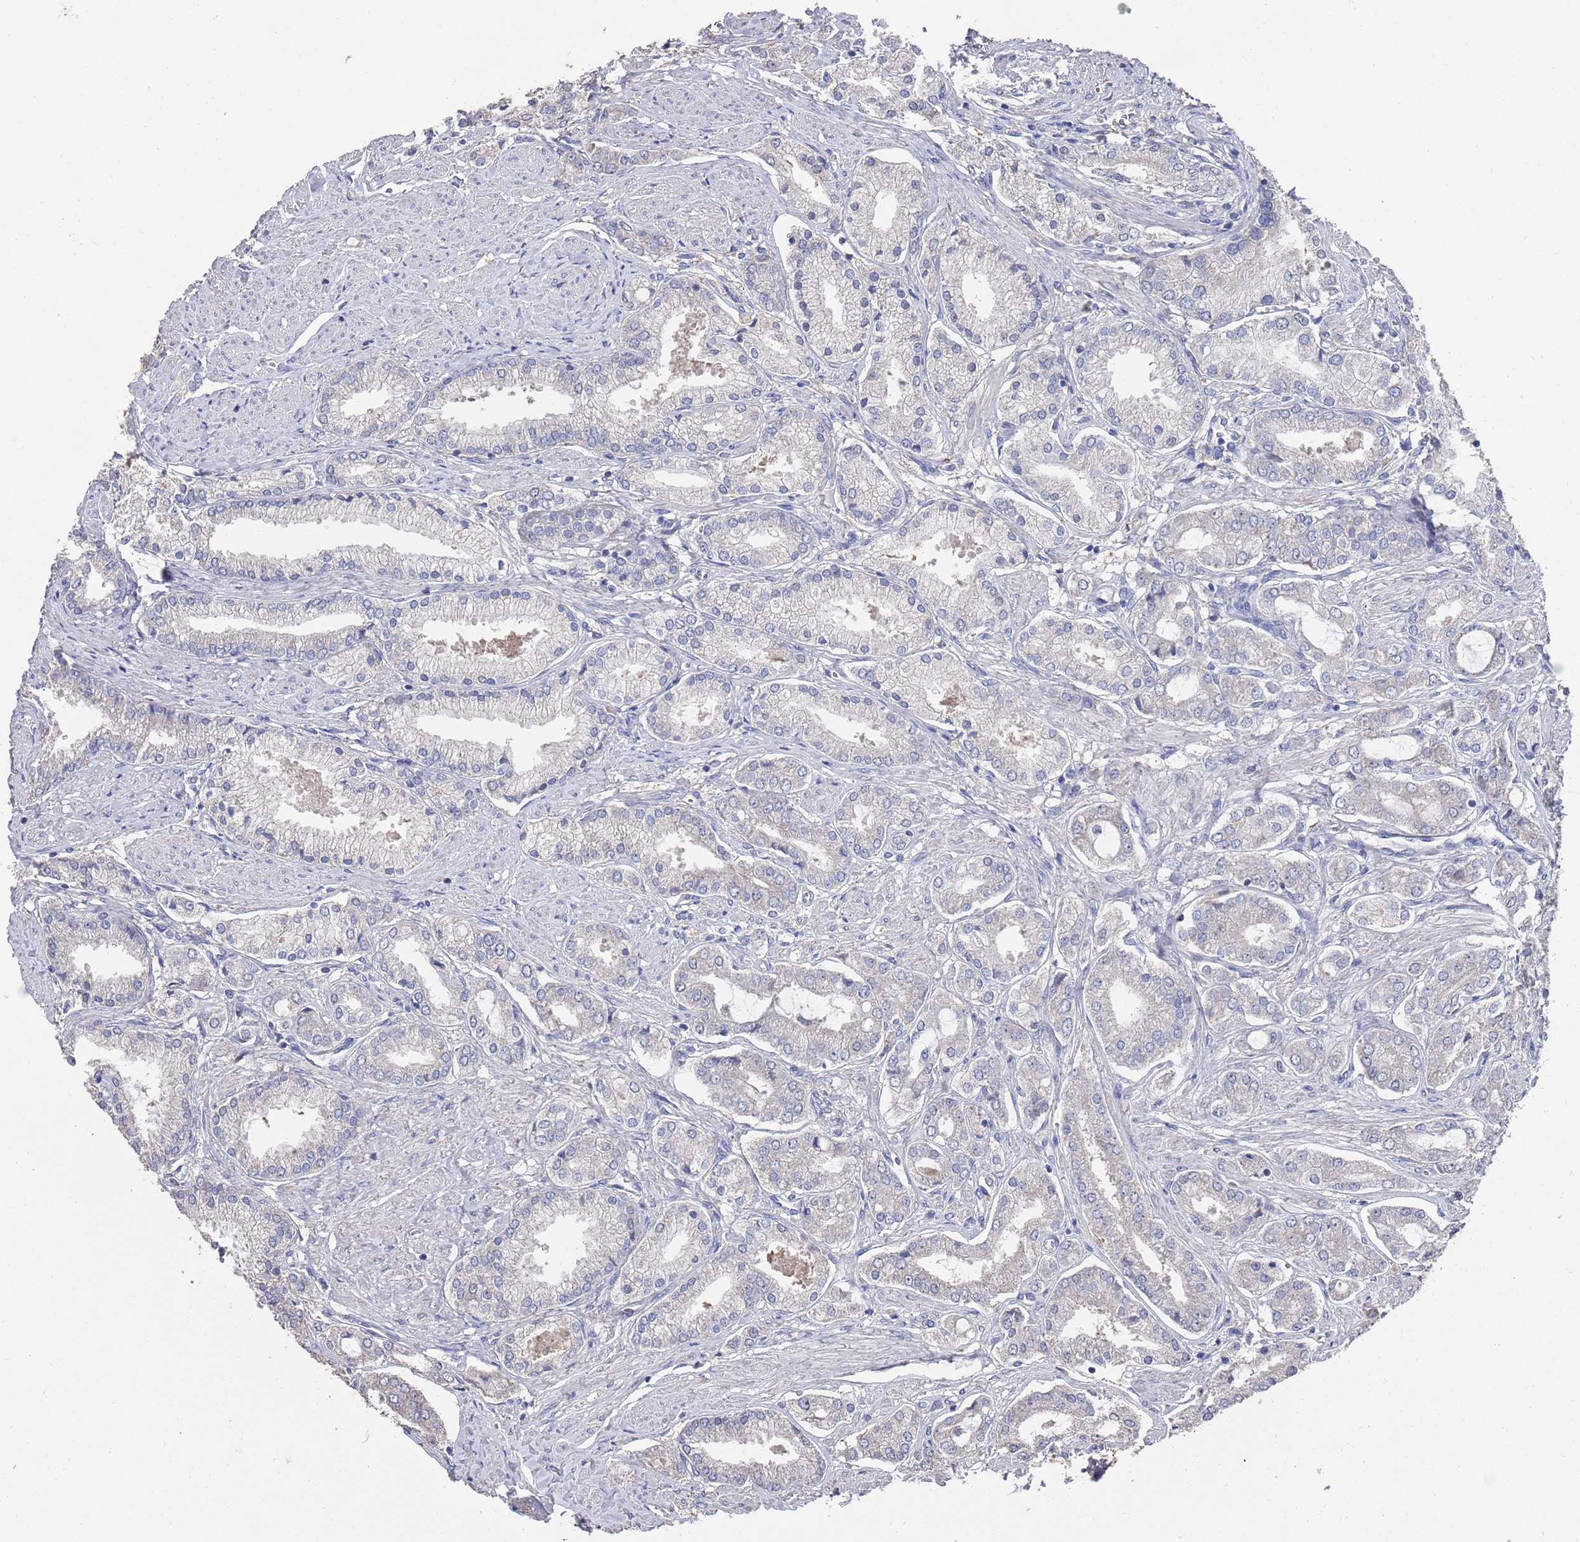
{"staining": {"intensity": "weak", "quantity": "<25%", "location": "cytoplasmic/membranous"}, "tissue": "prostate cancer", "cell_type": "Tumor cells", "image_type": "cancer", "snomed": [{"axis": "morphology", "description": "Adenocarcinoma, High grade"}, {"axis": "topography", "description": "Prostate and seminal vesicle, NOS"}], "caption": "An immunohistochemistry photomicrograph of prostate adenocarcinoma (high-grade) is shown. There is no staining in tumor cells of prostate adenocarcinoma (high-grade). The staining was performed using DAB to visualize the protein expression in brown, while the nuclei were stained in blue with hematoxylin (Magnification: 20x).", "gene": "BTBD18", "patient": {"sex": "male", "age": 64}}